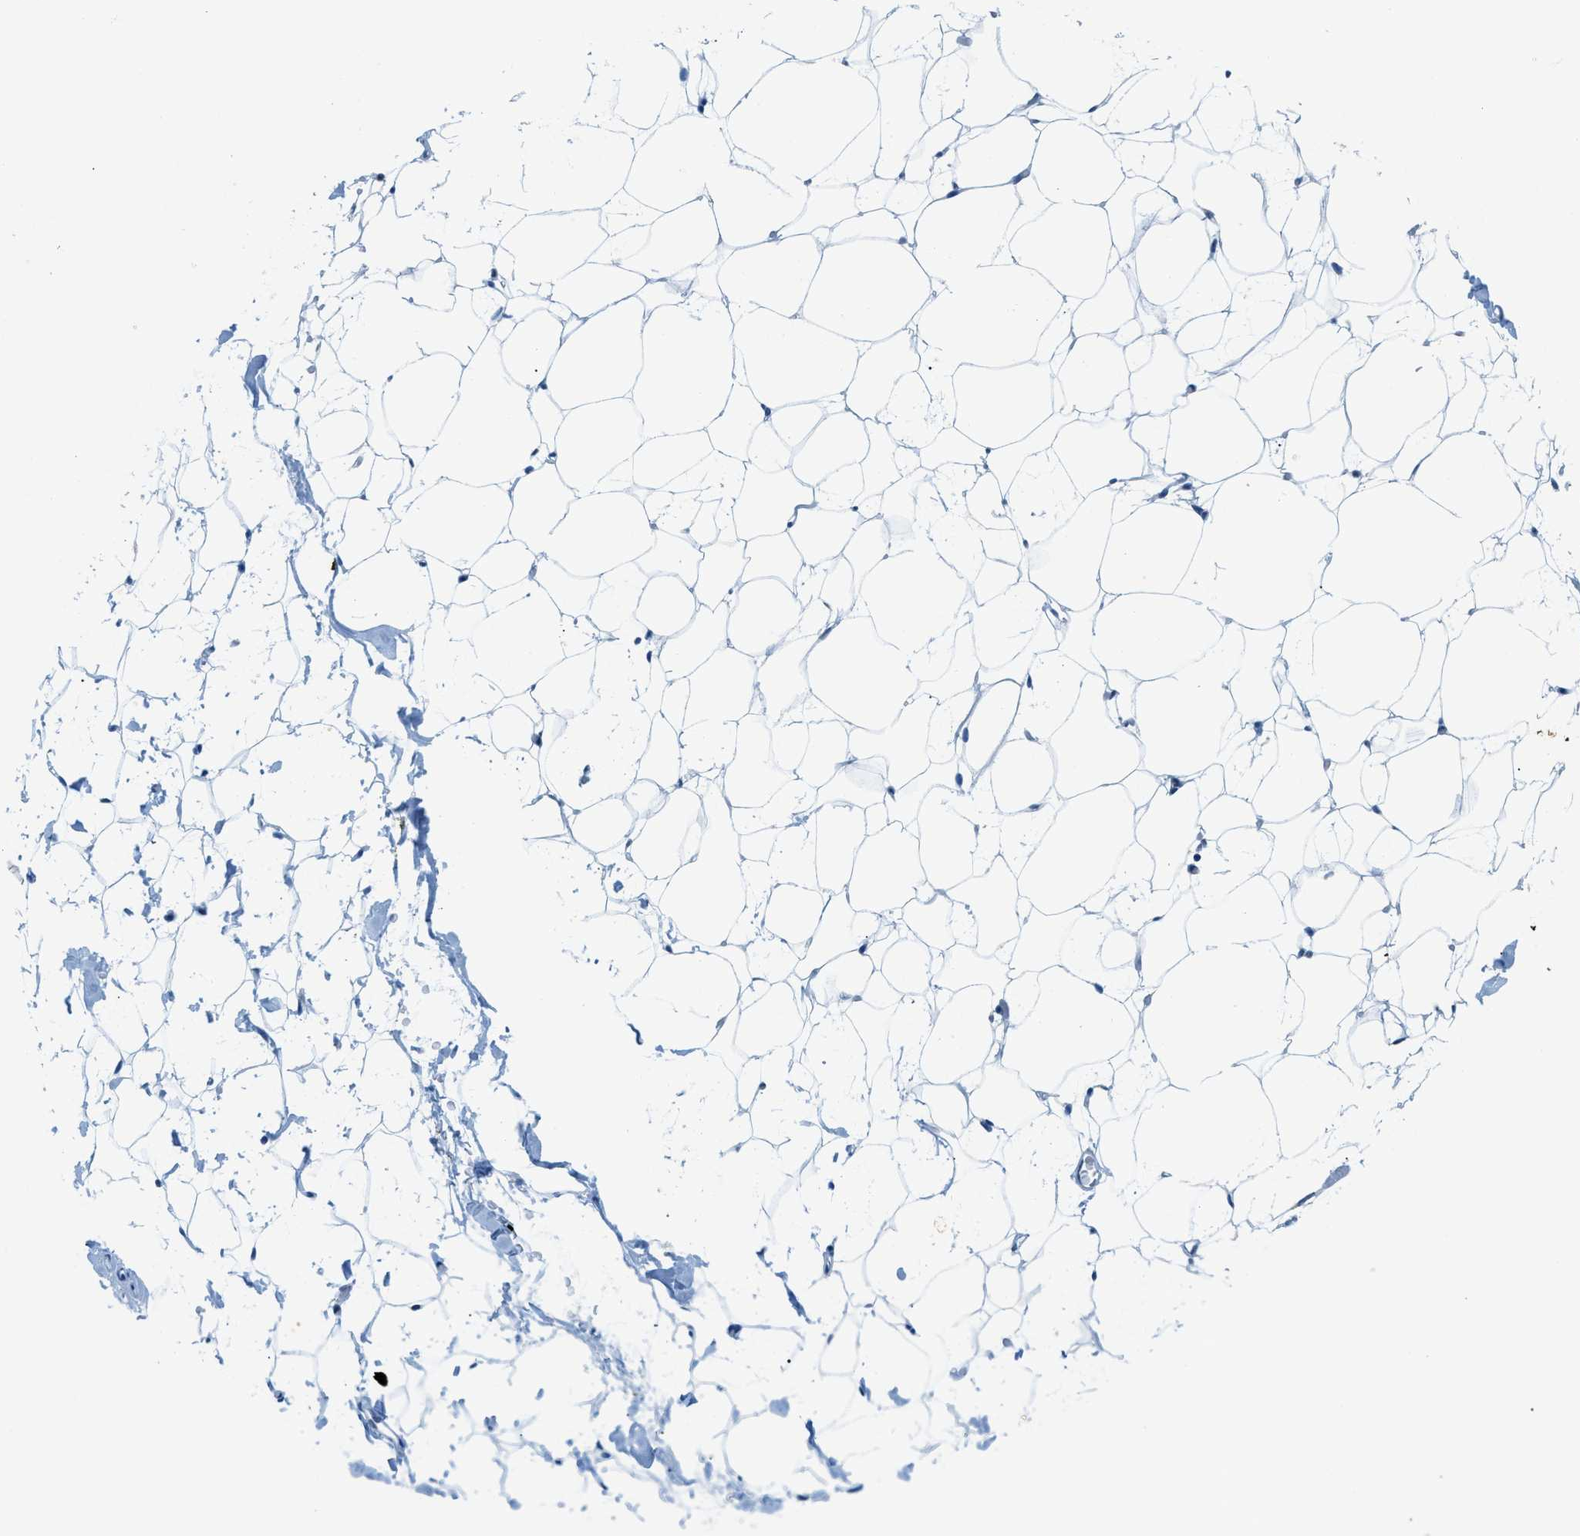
{"staining": {"intensity": "negative", "quantity": "none", "location": "none"}, "tissue": "adipose tissue", "cell_type": "Adipocytes", "image_type": "normal", "snomed": [{"axis": "morphology", "description": "Normal tissue, NOS"}, {"axis": "topography", "description": "Breast"}, {"axis": "topography", "description": "Soft tissue"}], "caption": "DAB immunohistochemical staining of unremarkable human adipose tissue shows no significant expression in adipocytes.", "gene": "UVRAG", "patient": {"sex": "female", "age": 75}}